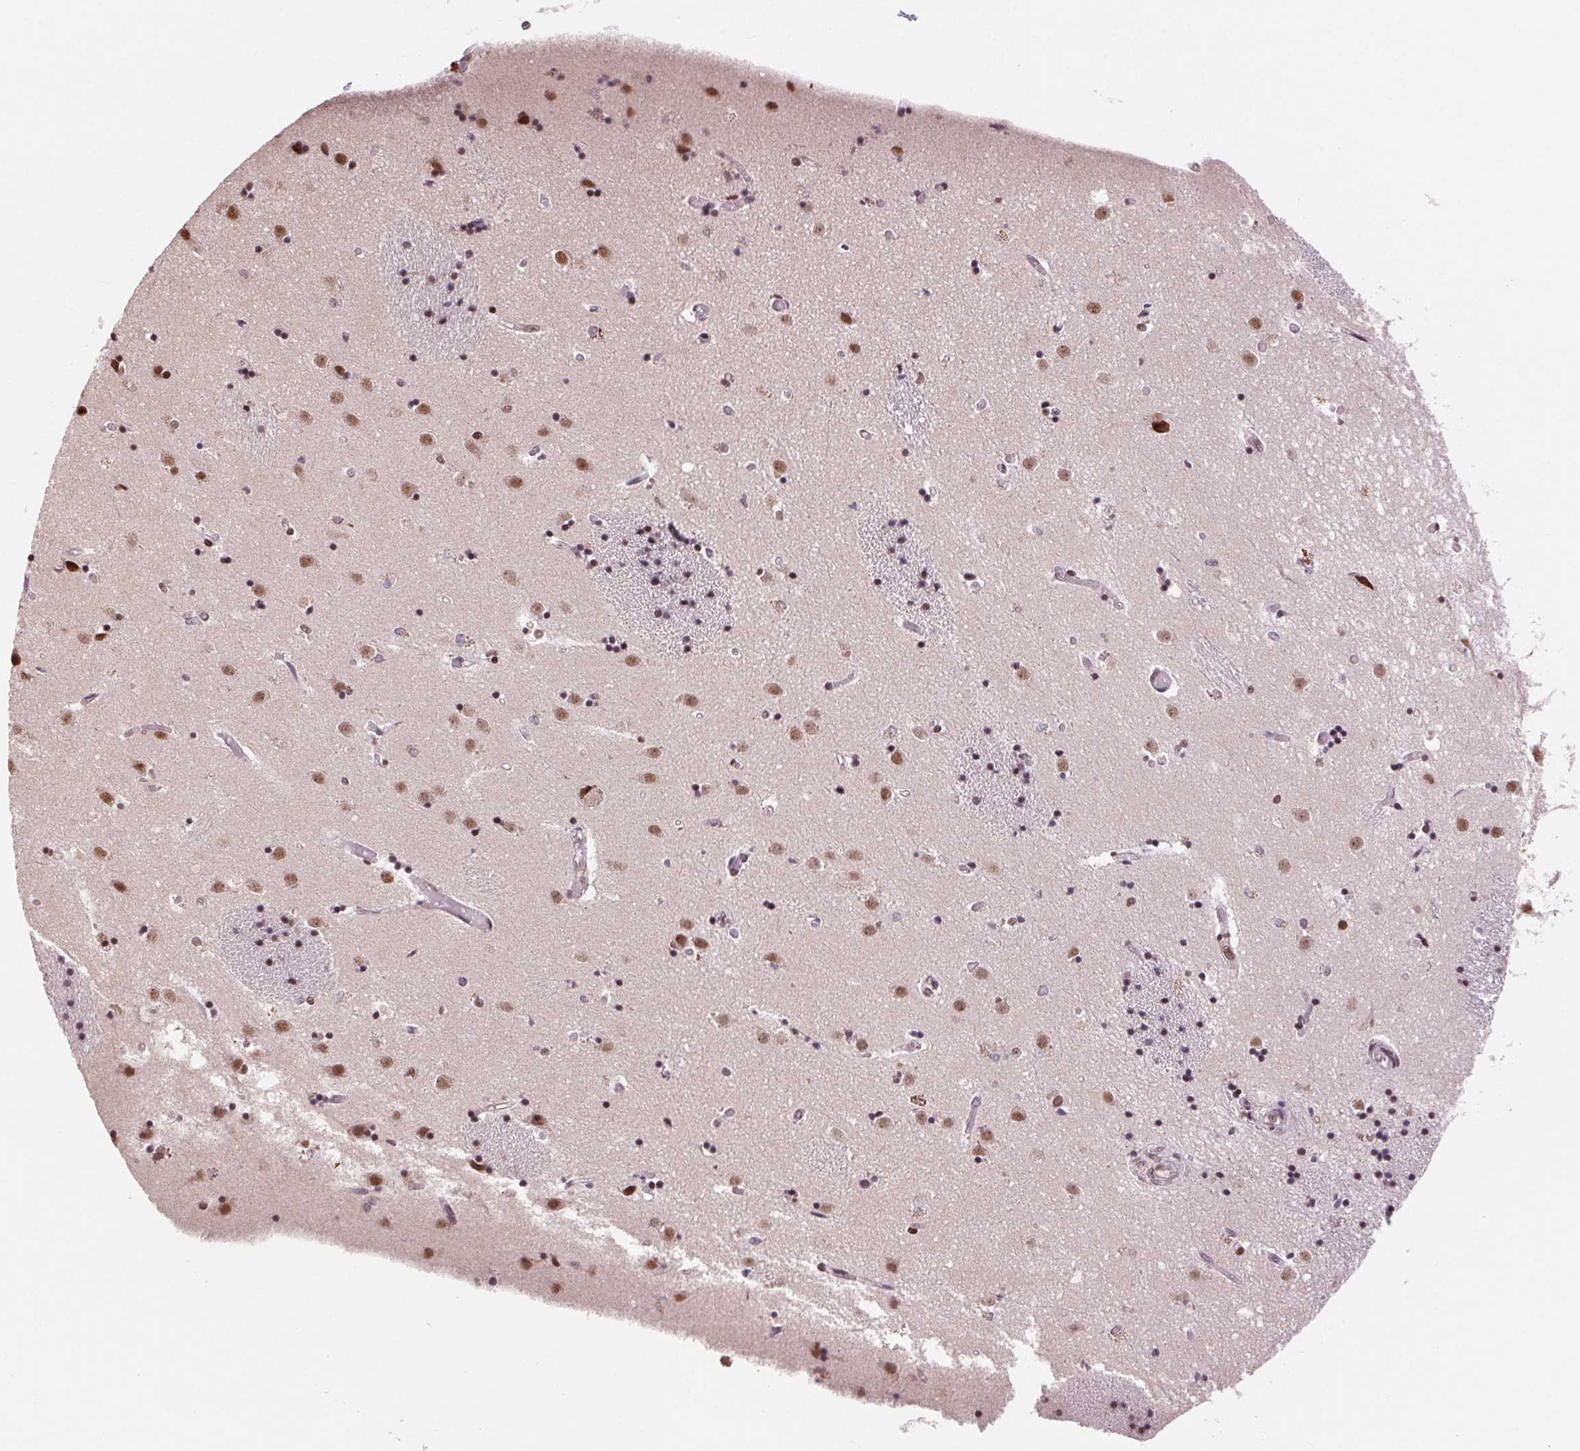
{"staining": {"intensity": "weak", "quantity": "25%-75%", "location": "nuclear"}, "tissue": "caudate", "cell_type": "Glial cells", "image_type": "normal", "snomed": [{"axis": "morphology", "description": "Normal tissue, NOS"}, {"axis": "topography", "description": "Lateral ventricle wall"}], "caption": "Immunohistochemical staining of unremarkable human caudate exhibits 25%-75% levels of weak nuclear protein expression in approximately 25%-75% of glial cells. Immunohistochemistry (ihc) stains the protein of interest in brown and the nuclei are stained blue.", "gene": "RAD23A", "patient": {"sex": "male", "age": 54}}